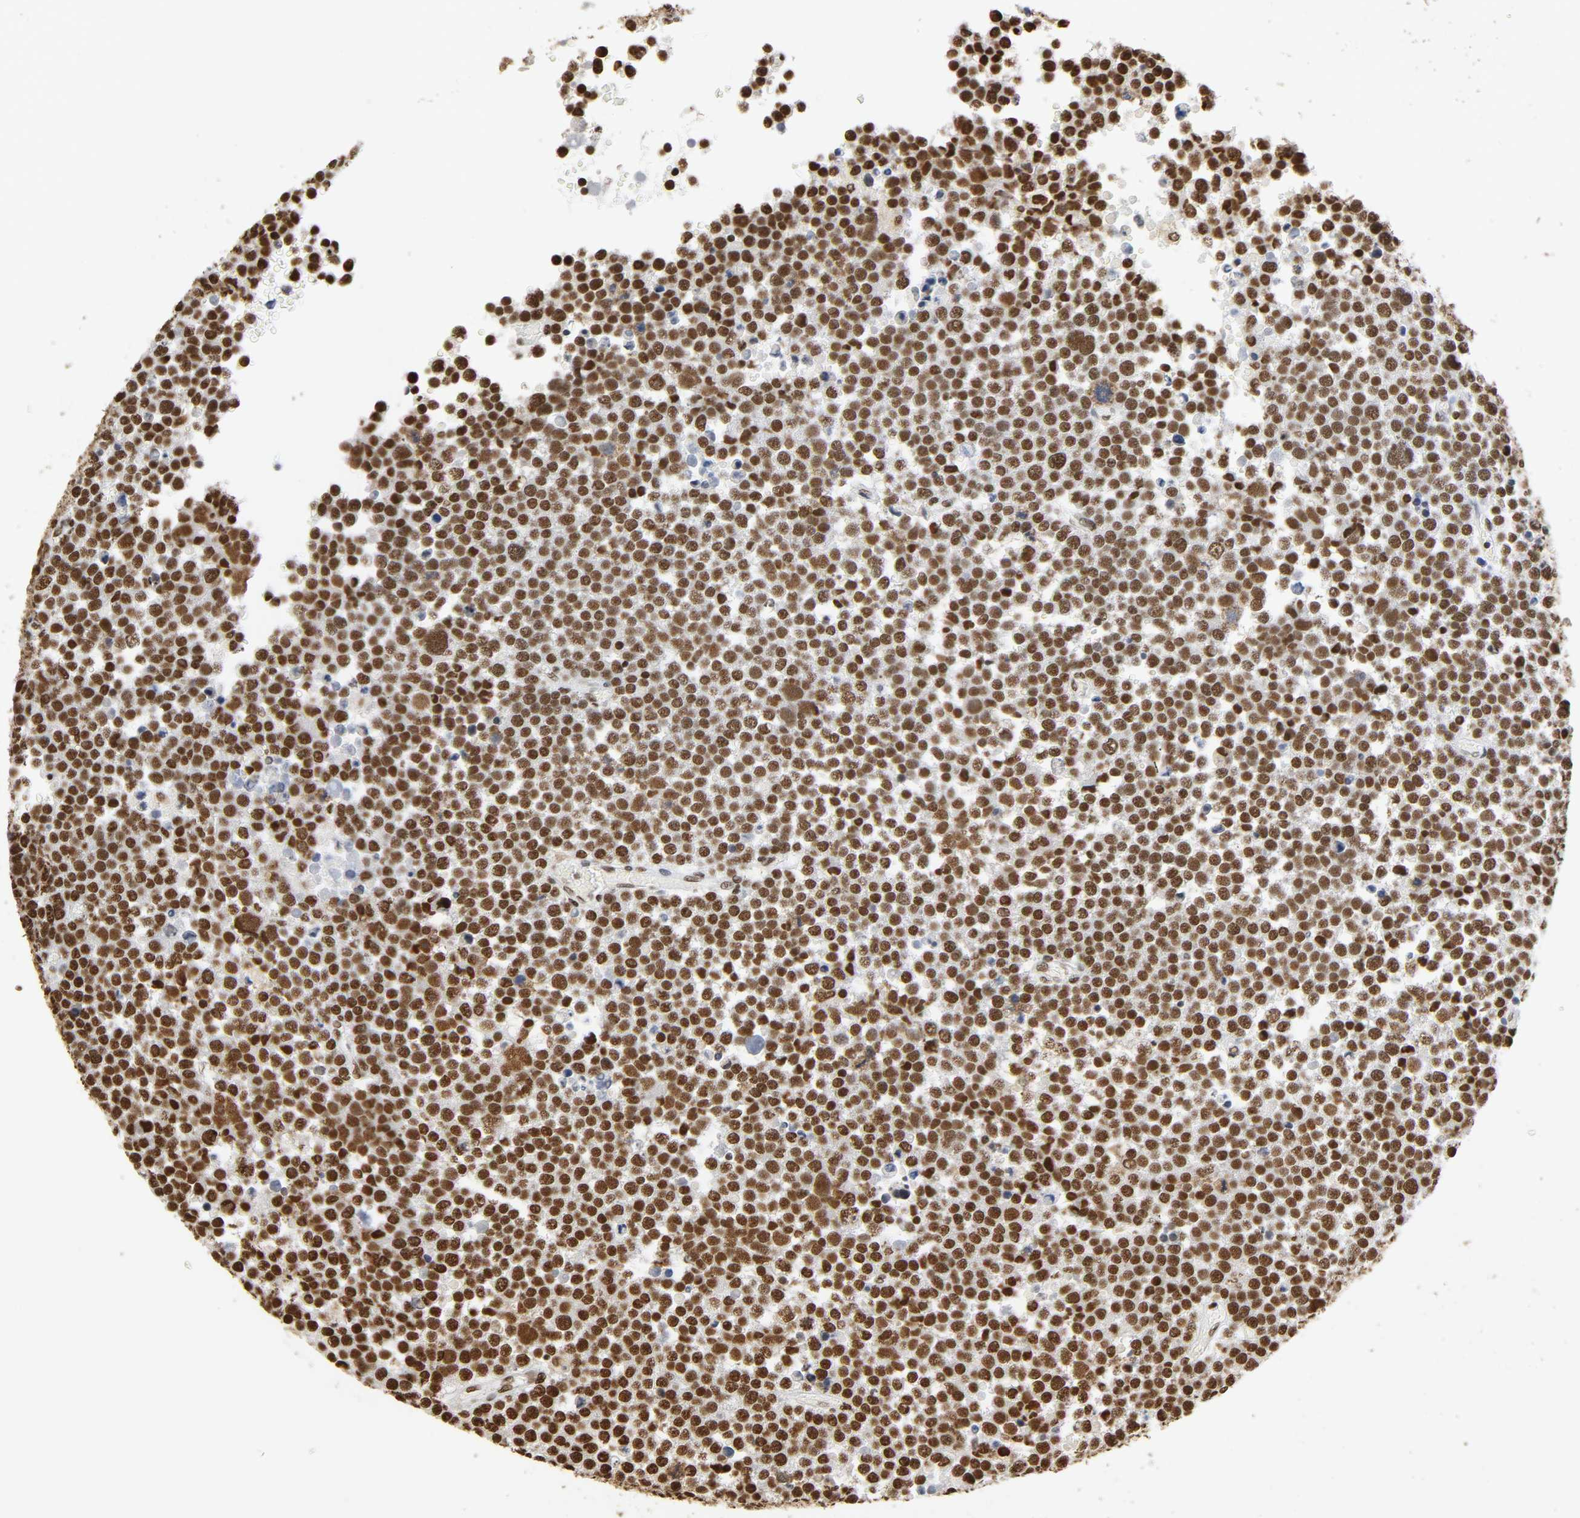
{"staining": {"intensity": "strong", "quantity": ">75%", "location": "nuclear"}, "tissue": "testis cancer", "cell_type": "Tumor cells", "image_type": "cancer", "snomed": [{"axis": "morphology", "description": "Seminoma, NOS"}, {"axis": "topography", "description": "Testis"}], "caption": "Immunohistochemical staining of human testis cancer (seminoma) displays high levels of strong nuclear protein staining in approximately >75% of tumor cells.", "gene": "HNRNPC", "patient": {"sex": "male", "age": 71}}